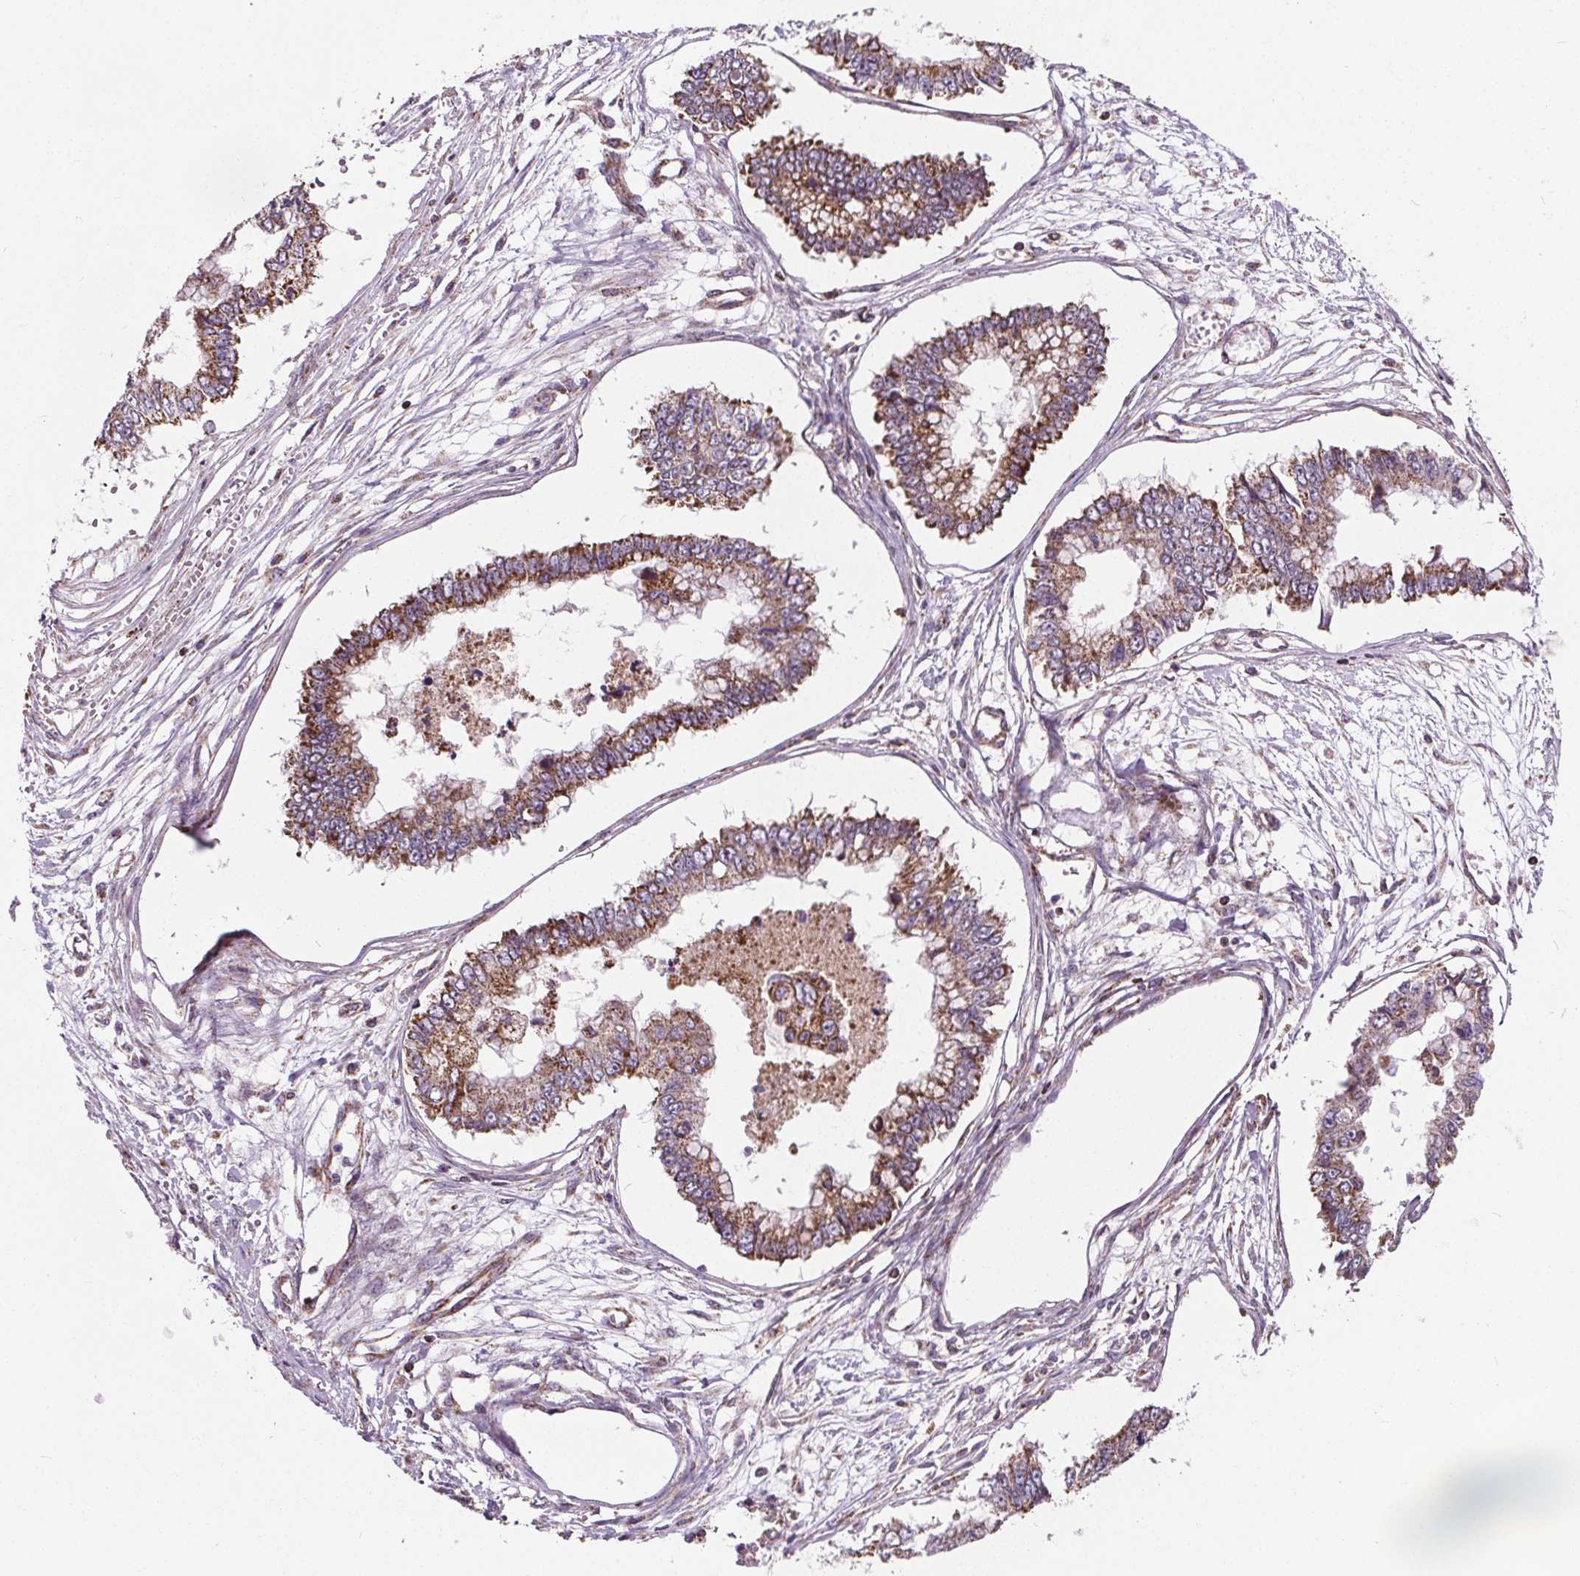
{"staining": {"intensity": "moderate", "quantity": ">75%", "location": "cytoplasmic/membranous"}, "tissue": "ovarian cancer", "cell_type": "Tumor cells", "image_type": "cancer", "snomed": [{"axis": "morphology", "description": "Cystadenocarcinoma, mucinous, NOS"}, {"axis": "topography", "description": "Ovary"}], "caption": "Immunohistochemistry (IHC) (DAB (3,3'-diaminobenzidine)) staining of ovarian cancer (mucinous cystadenocarcinoma) shows moderate cytoplasmic/membranous protein staining in about >75% of tumor cells. The staining was performed using DAB, with brown indicating positive protein expression. Nuclei are stained blue with hematoxylin.", "gene": "GOLT1B", "patient": {"sex": "female", "age": 72}}